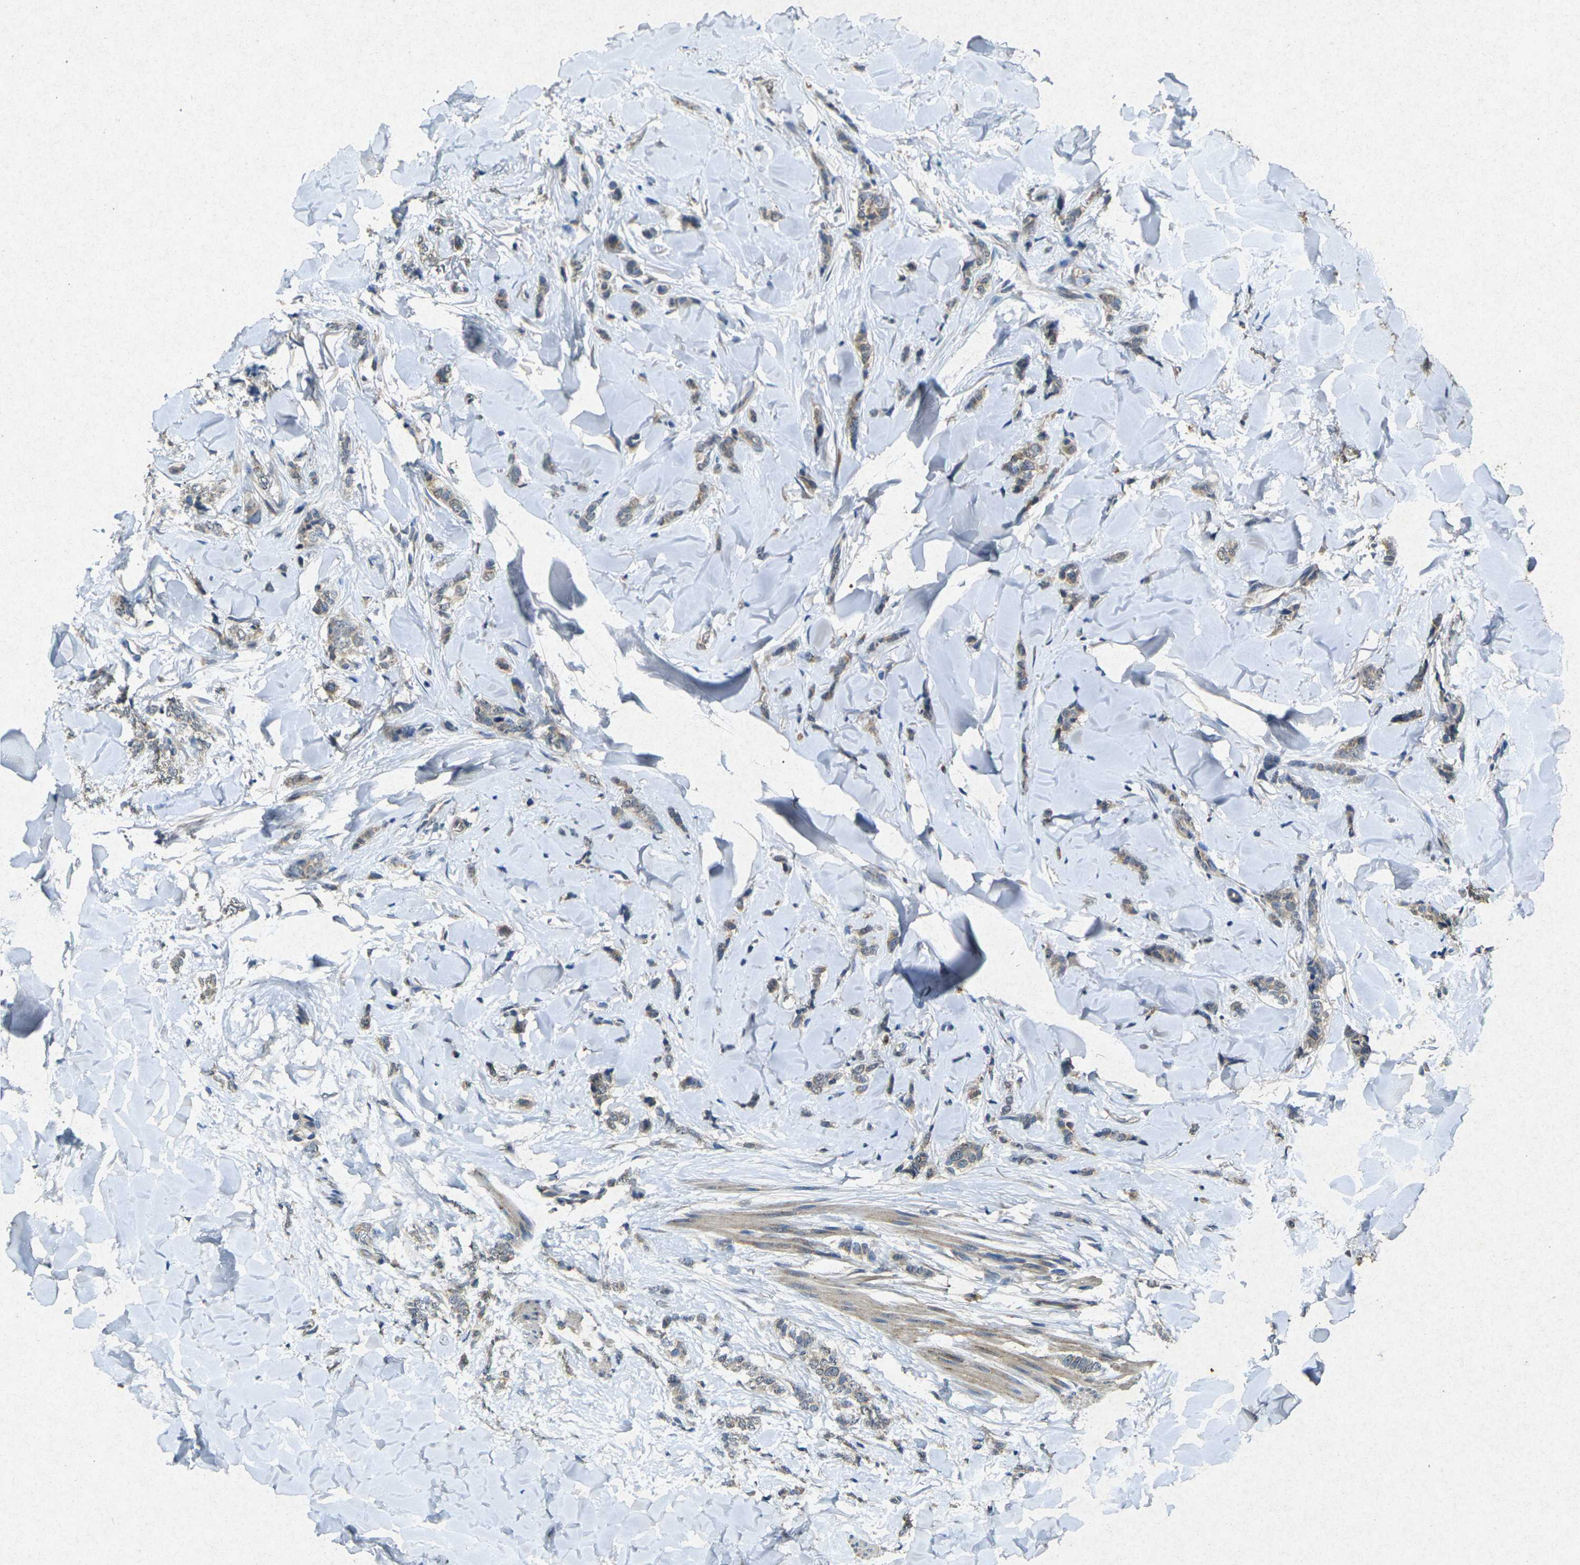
{"staining": {"intensity": "moderate", "quantity": ">75%", "location": "cytoplasmic/membranous"}, "tissue": "breast cancer", "cell_type": "Tumor cells", "image_type": "cancer", "snomed": [{"axis": "morphology", "description": "Lobular carcinoma"}, {"axis": "topography", "description": "Skin"}, {"axis": "topography", "description": "Breast"}], "caption": "A brown stain shows moderate cytoplasmic/membranous expression of a protein in lobular carcinoma (breast) tumor cells. (brown staining indicates protein expression, while blue staining denotes nuclei).", "gene": "RGMA", "patient": {"sex": "female", "age": 46}}